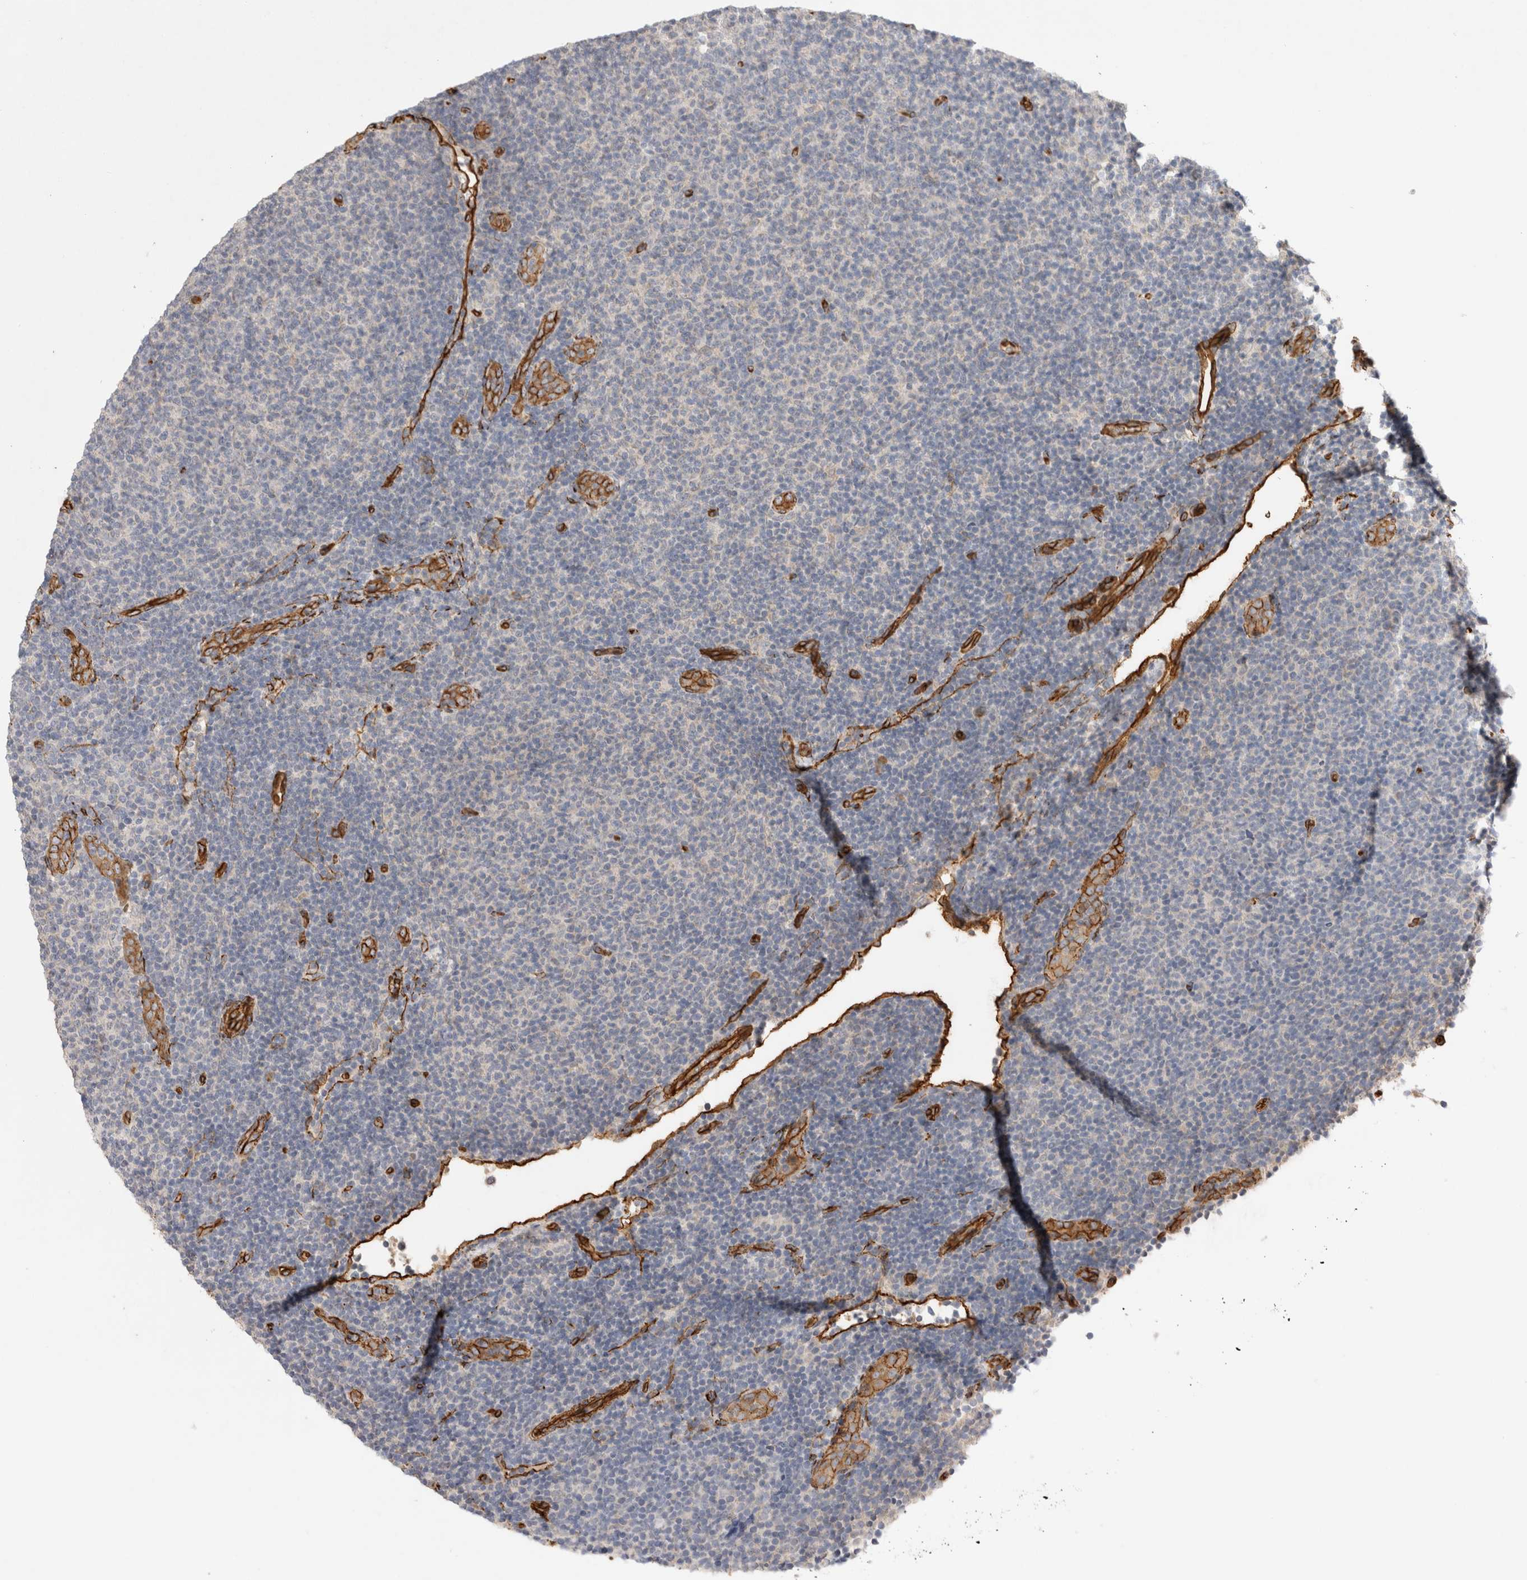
{"staining": {"intensity": "negative", "quantity": "none", "location": "none"}, "tissue": "lymphoma", "cell_type": "Tumor cells", "image_type": "cancer", "snomed": [{"axis": "morphology", "description": "Malignant lymphoma, non-Hodgkin's type, Low grade"}, {"axis": "topography", "description": "Lymph node"}], "caption": "This is an immunohistochemistry (IHC) photomicrograph of human malignant lymphoma, non-Hodgkin's type (low-grade). There is no positivity in tumor cells.", "gene": "JMJD4", "patient": {"sex": "male", "age": 66}}